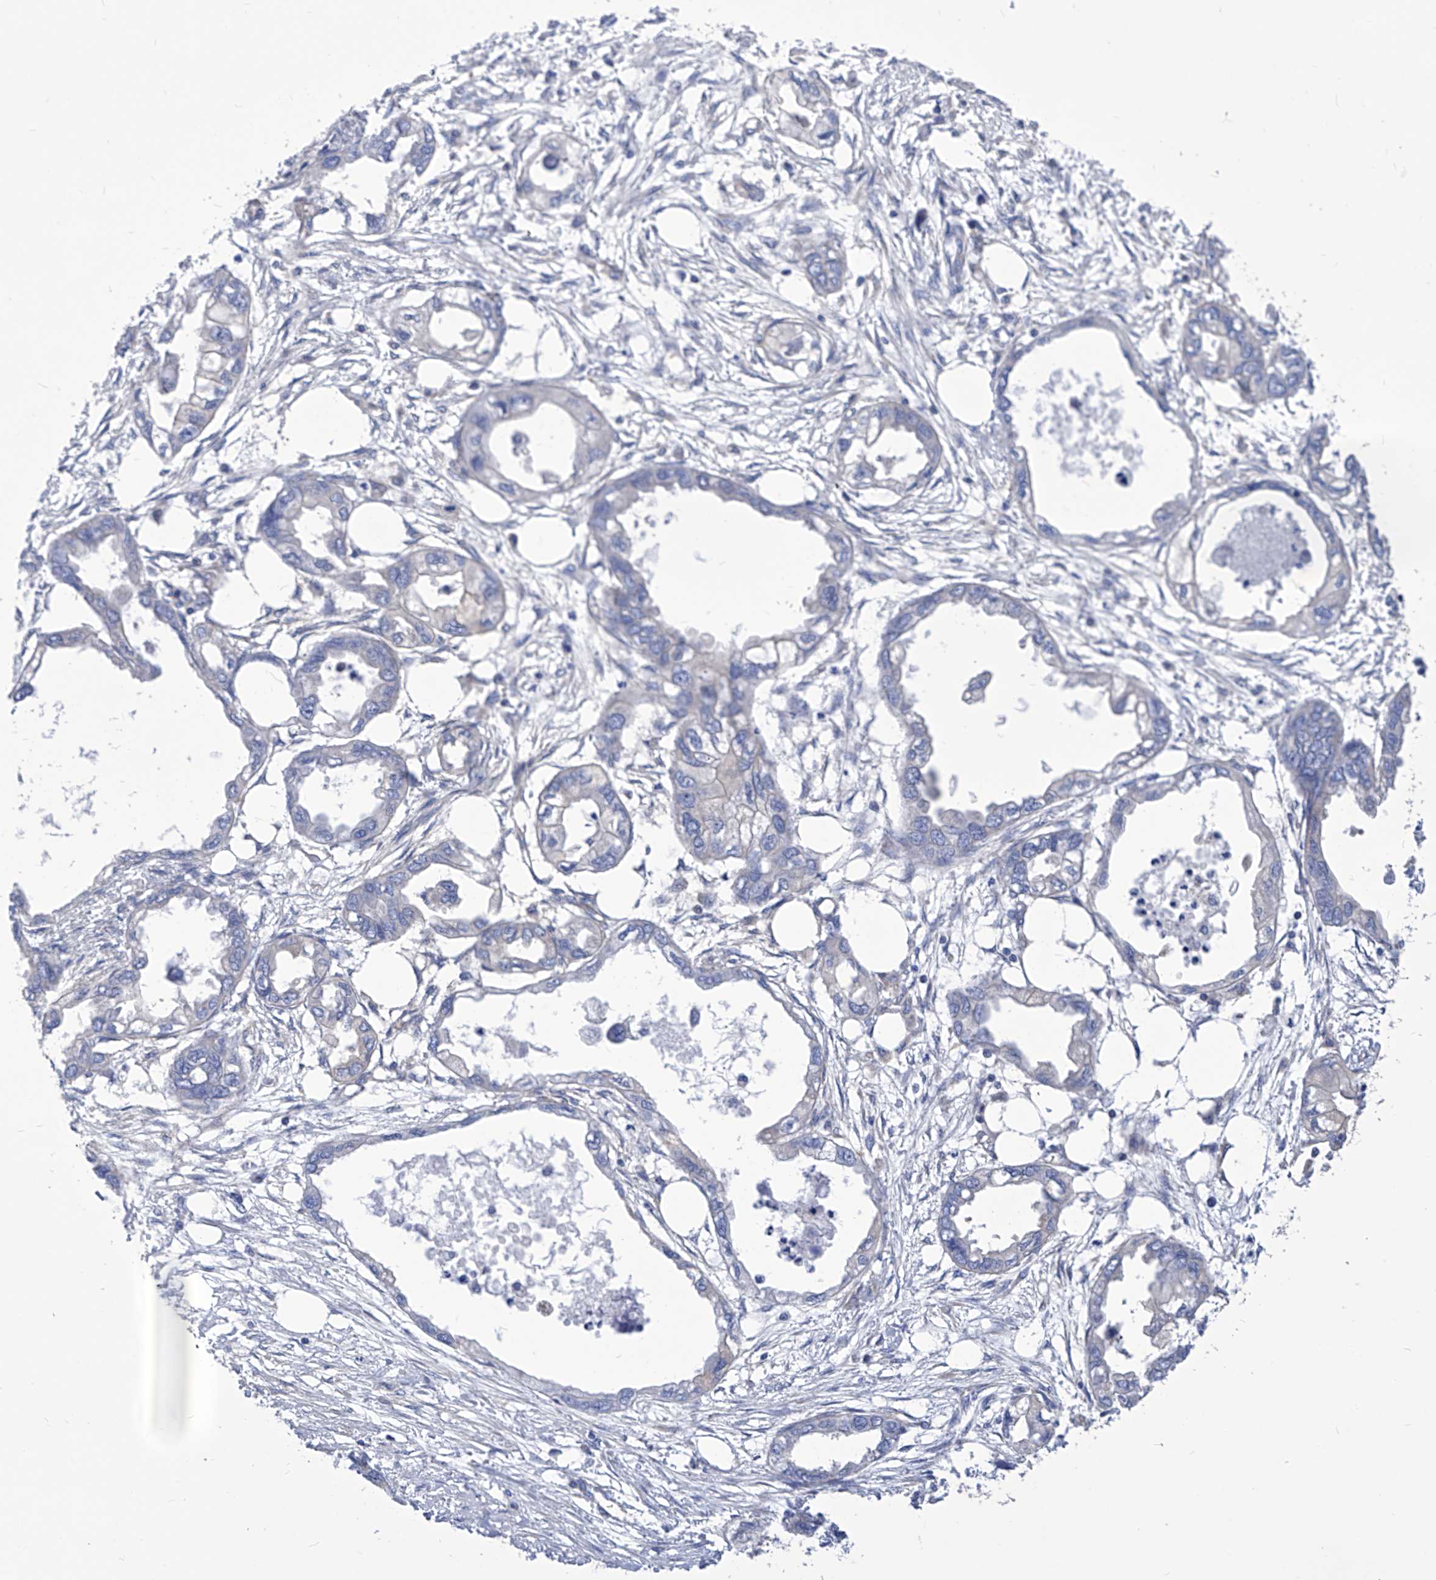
{"staining": {"intensity": "negative", "quantity": "none", "location": "none"}, "tissue": "endometrial cancer", "cell_type": "Tumor cells", "image_type": "cancer", "snomed": [{"axis": "morphology", "description": "Adenocarcinoma, NOS"}, {"axis": "morphology", "description": "Adenocarcinoma, metastatic, NOS"}, {"axis": "topography", "description": "Adipose tissue"}, {"axis": "topography", "description": "Endometrium"}], "caption": "The photomicrograph demonstrates no significant expression in tumor cells of endometrial cancer (adenocarcinoma).", "gene": "XPNPEP1", "patient": {"sex": "female", "age": 67}}